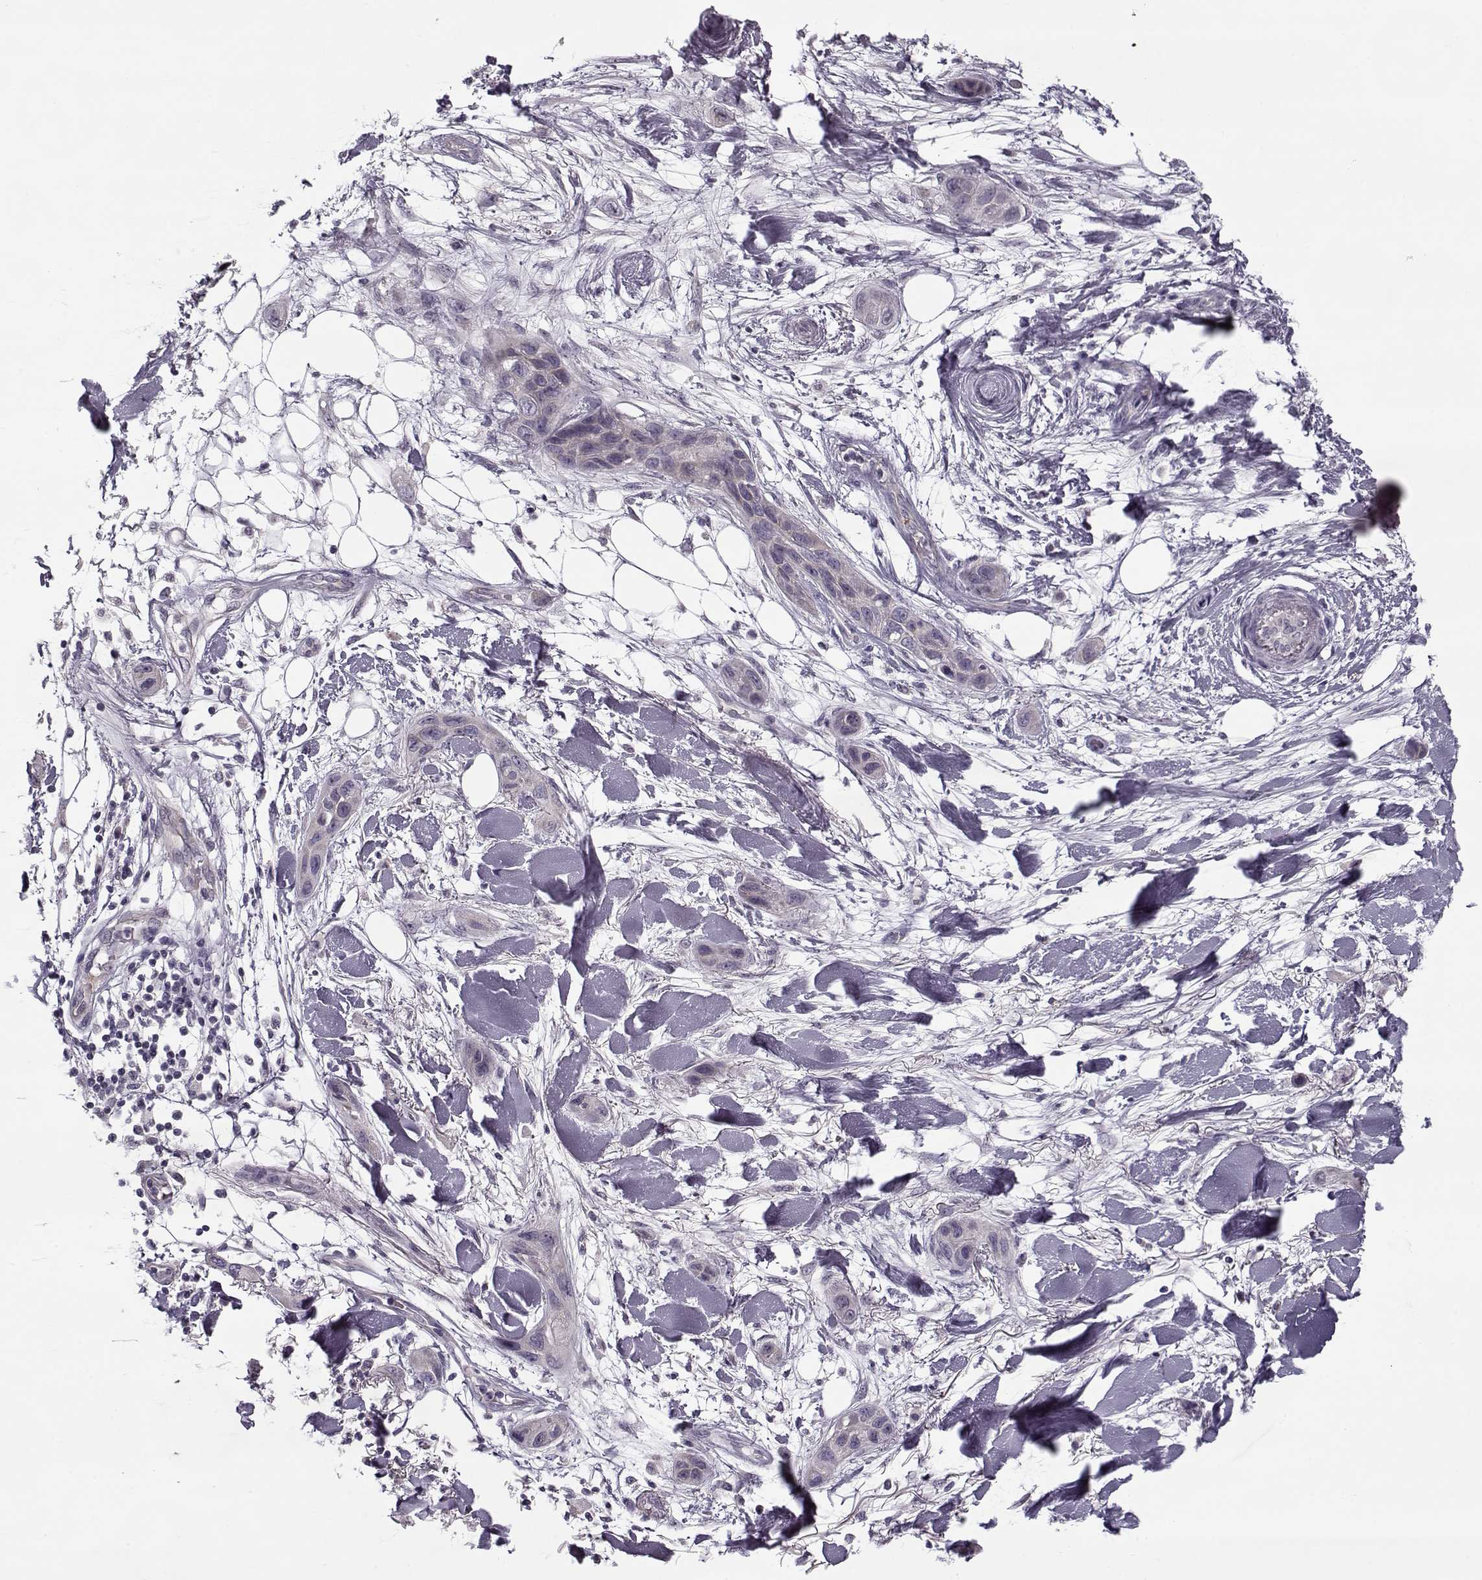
{"staining": {"intensity": "negative", "quantity": "none", "location": "none"}, "tissue": "skin cancer", "cell_type": "Tumor cells", "image_type": "cancer", "snomed": [{"axis": "morphology", "description": "Squamous cell carcinoma, NOS"}, {"axis": "topography", "description": "Skin"}], "caption": "DAB immunohistochemical staining of skin squamous cell carcinoma reveals no significant positivity in tumor cells. (DAB (3,3'-diaminobenzidine) immunohistochemistry (IHC) visualized using brightfield microscopy, high magnification).", "gene": "PNMT", "patient": {"sex": "male", "age": 79}}